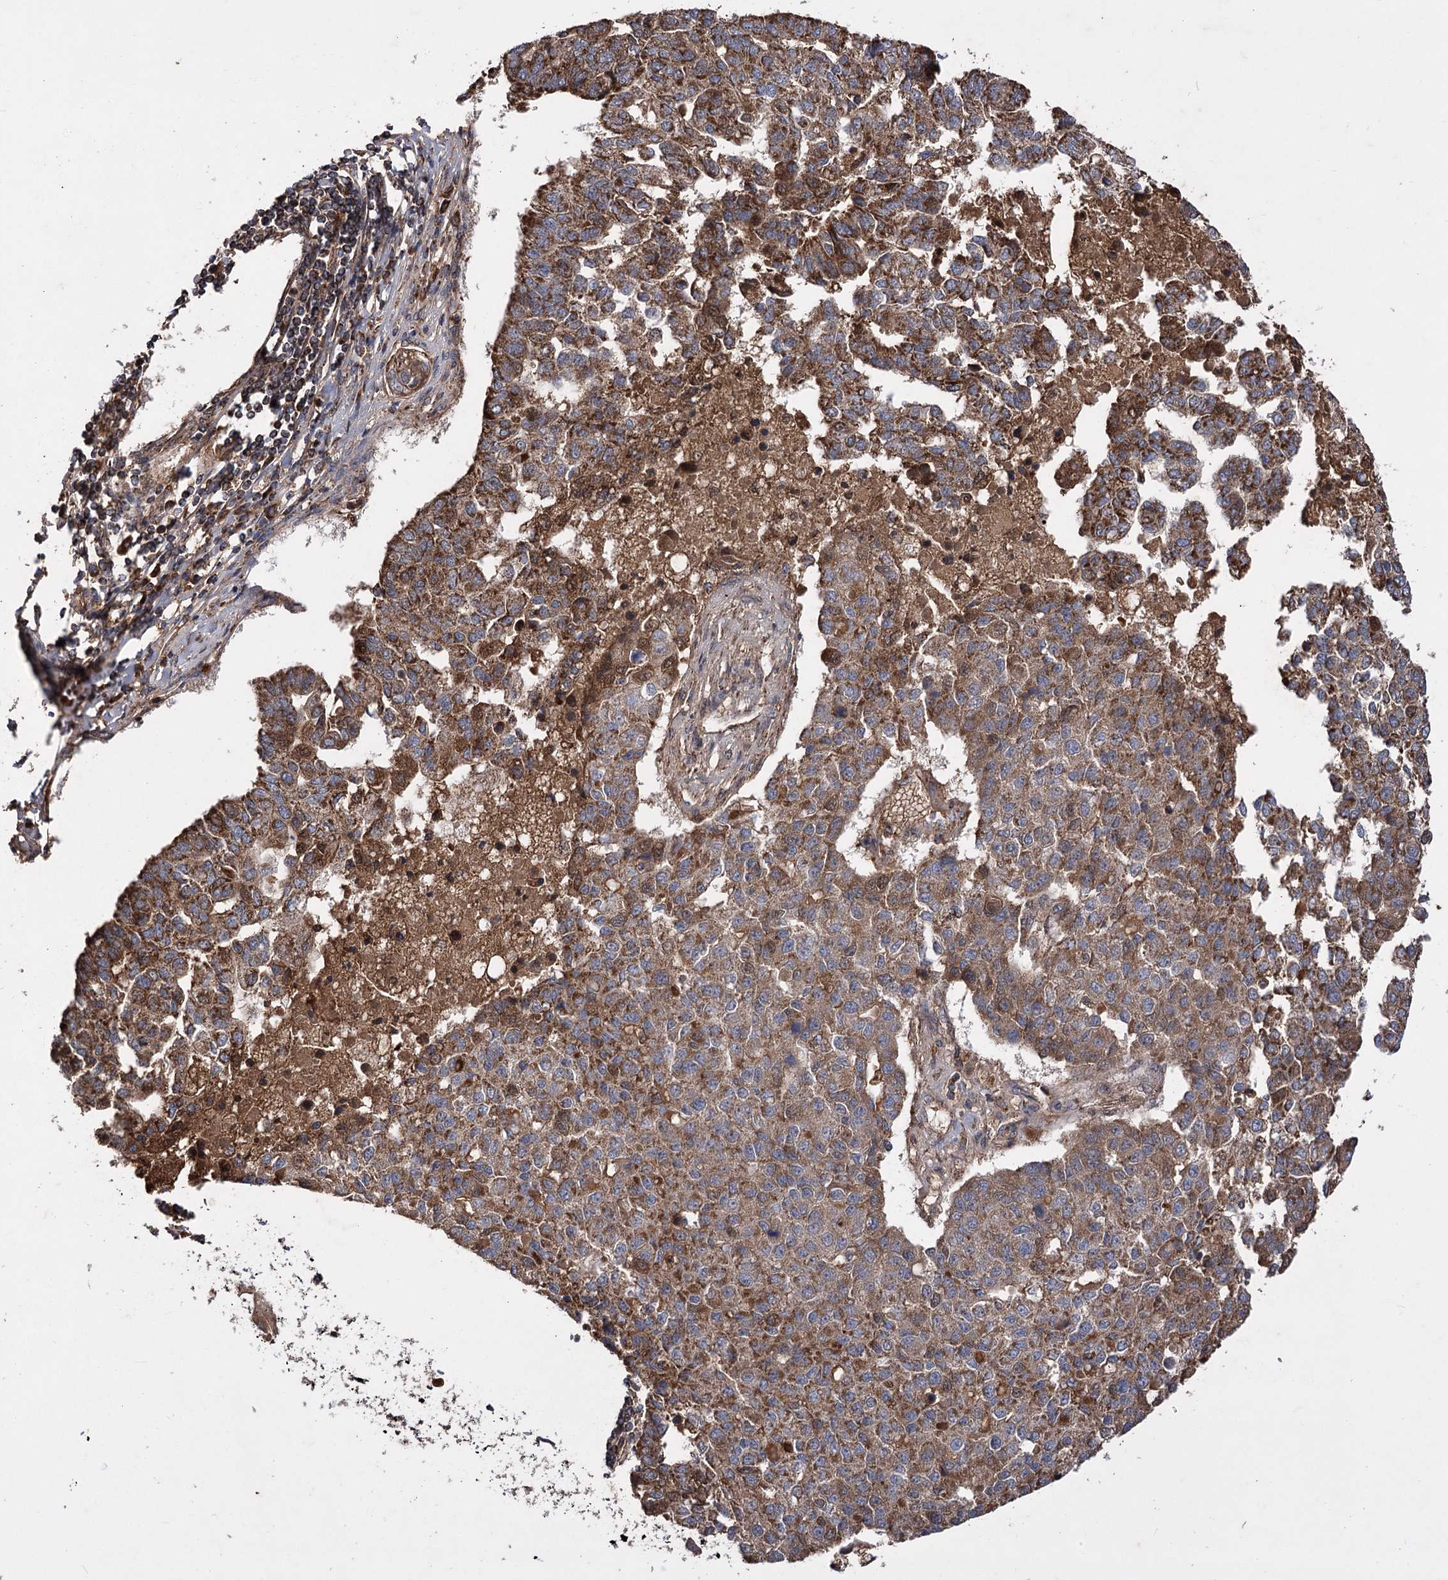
{"staining": {"intensity": "strong", "quantity": ">75%", "location": "cytoplasmic/membranous"}, "tissue": "pancreatic cancer", "cell_type": "Tumor cells", "image_type": "cancer", "snomed": [{"axis": "morphology", "description": "Adenocarcinoma, NOS"}, {"axis": "topography", "description": "Pancreas"}], "caption": "Strong cytoplasmic/membranous protein expression is identified in about >75% of tumor cells in pancreatic adenocarcinoma.", "gene": "RASSF3", "patient": {"sex": "female", "age": 61}}